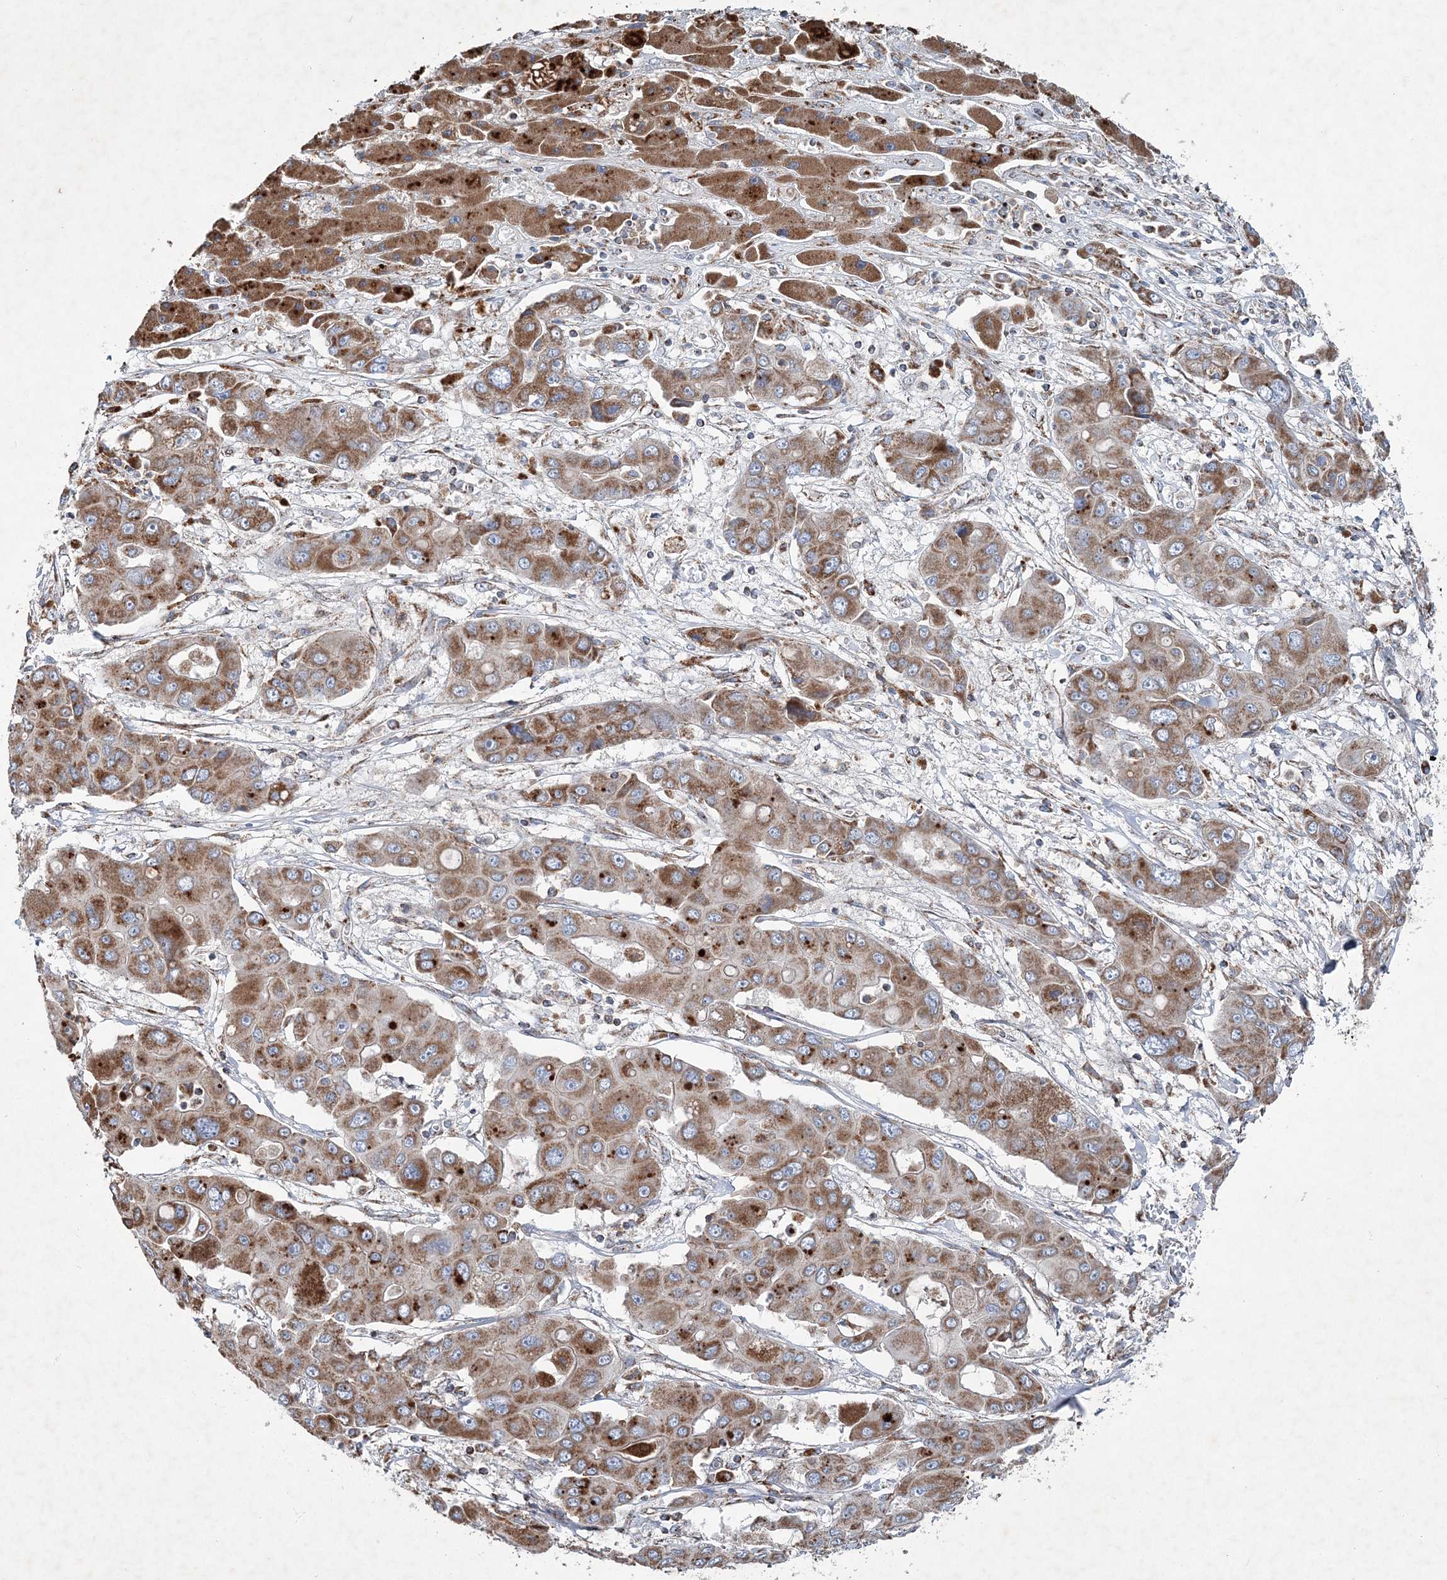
{"staining": {"intensity": "moderate", "quantity": ">75%", "location": "cytoplasmic/membranous"}, "tissue": "liver cancer", "cell_type": "Tumor cells", "image_type": "cancer", "snomed": [{"axis": "morphology", "description": "Cholangiocarcinoma"}, {"axis": "topography", "description": "Liver"}], "caption": "Liver cholangiocarcinoma tissue reveals moderate cytoplasmic/membranous staining in approximately >75% of tumor cells, visualized by immunohistochemistry. Nuclei are stained in blue.", "gene": "SPAG16", "patient": {"sex": "male", "age": 67}}